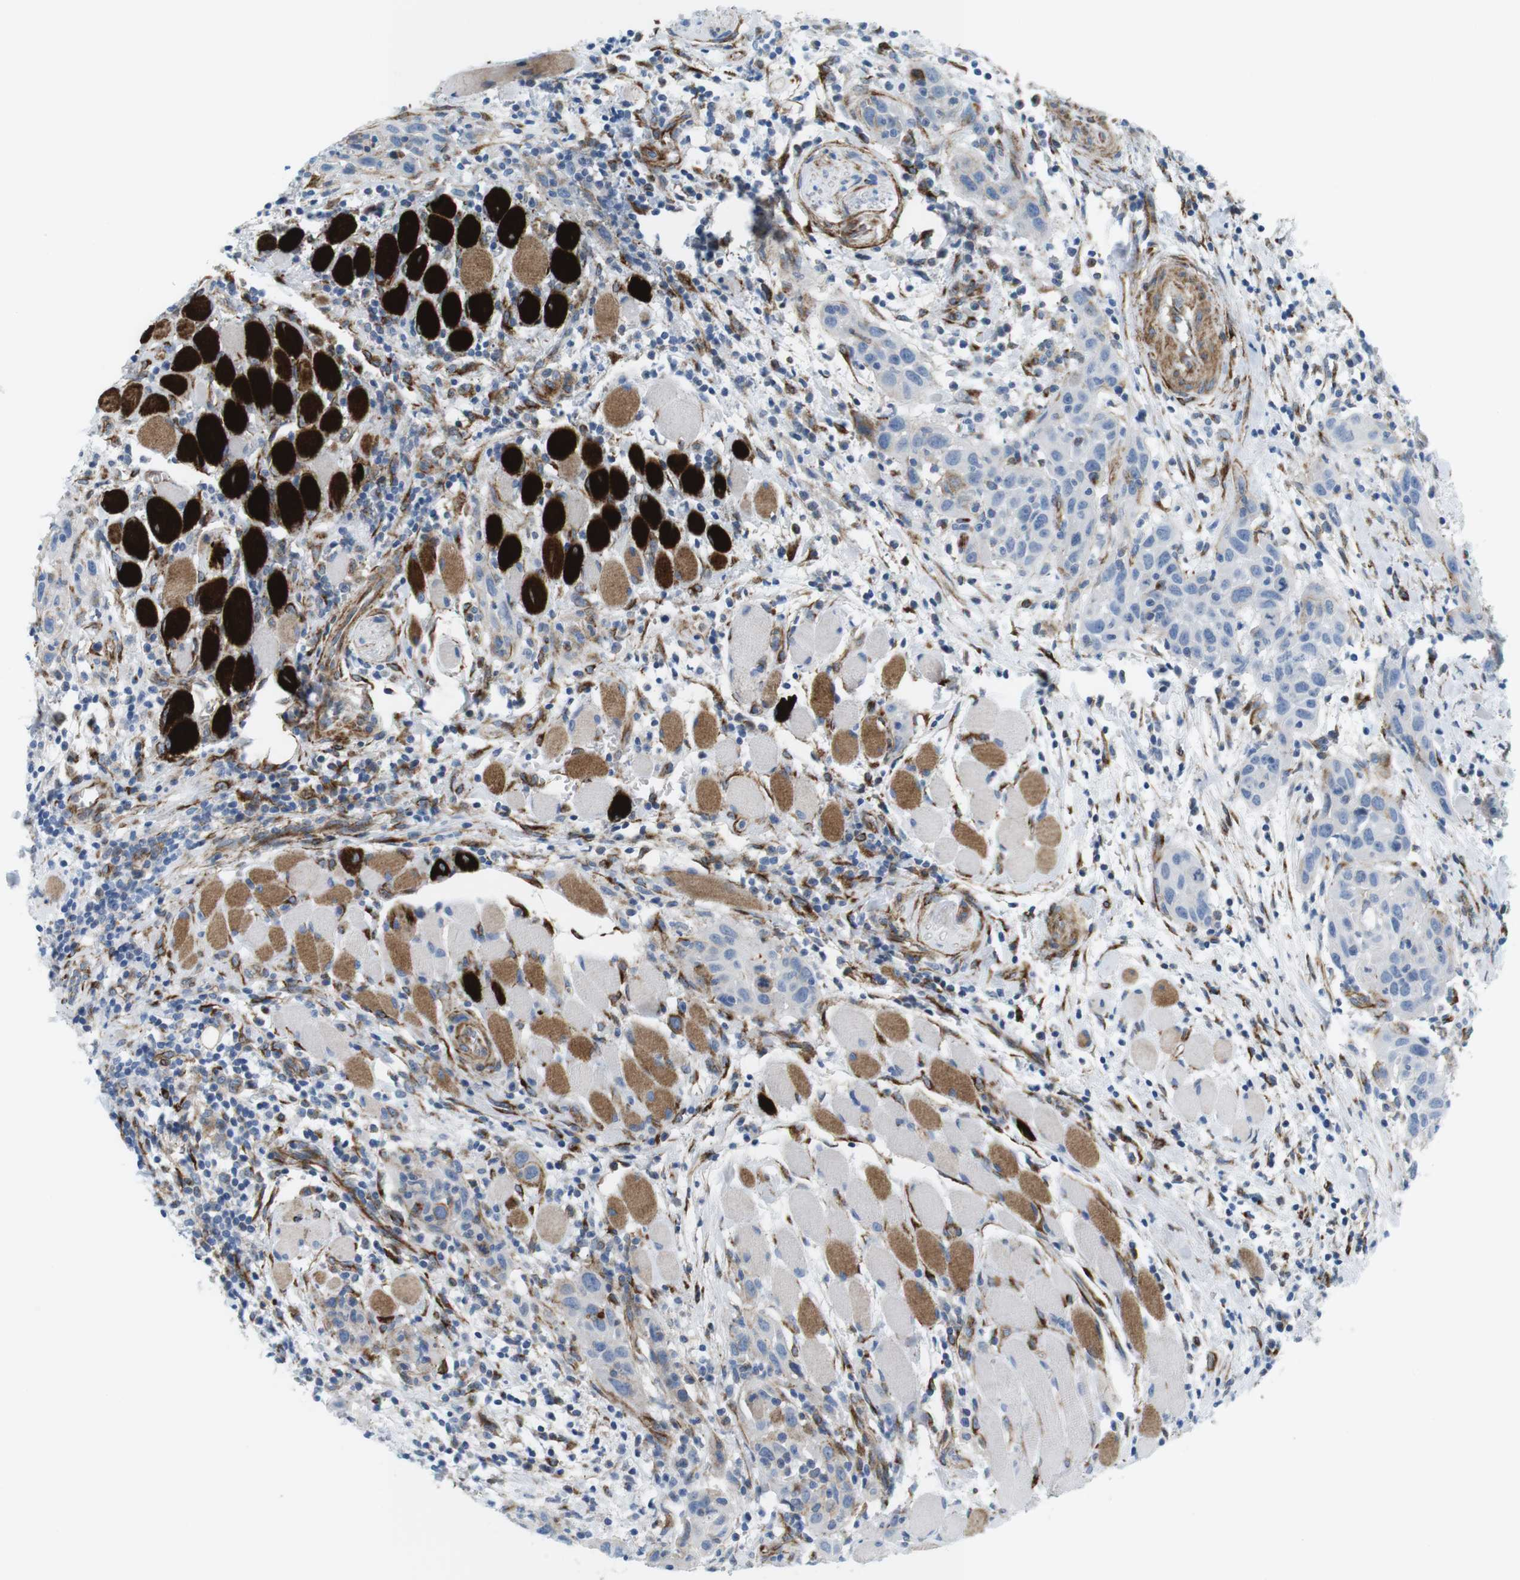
{"staining": {"intensity": "weak", "quantity": "<25%", "location": "cytoplasmic/membranous"}, "tissue": "head and neck cancer", "cell_type": "Tumor cells", "image_type": "cancer", "snomed": [{"axis": "morphology", "description": "Squamous cell carcinoma, NOS"}, {"axis": "topography", "description": "Oral tissue"}, {"axis": "topography", "description": "Head-Neck"}], "caption": "Protein analysis of head and neck cancer shows no significant staining in tumor cells.", "gene": "MYH9", "patient": {"sex": "female", "age": 50}}